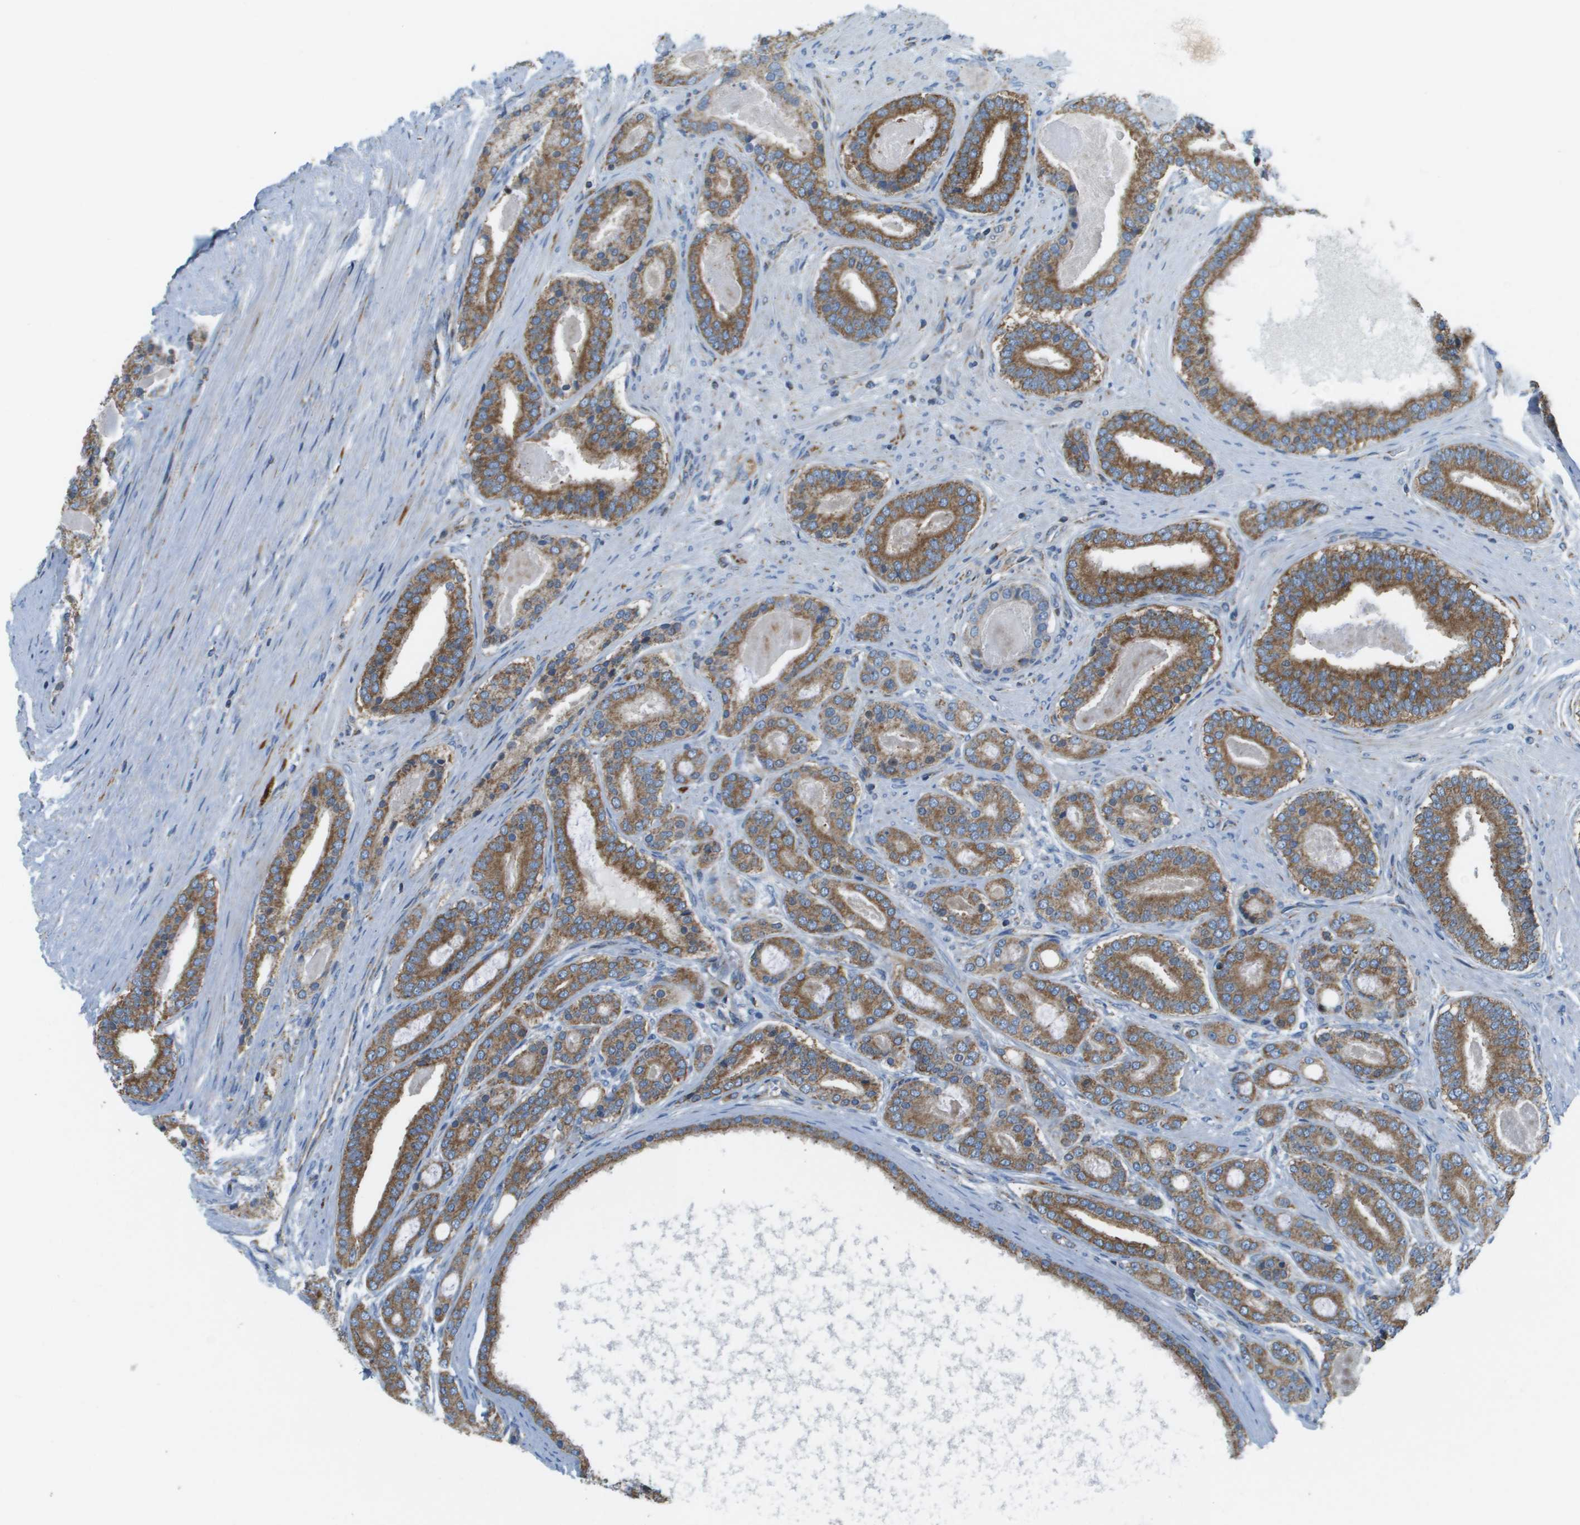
{"staining": {"intensity": "strong", "quantity": ">75%", "location": "cytoplasmic/membranous"}, "tissue": "prostate cancer", "cell_type": "Tumor cells", "image_type": "cancer", "snomed": [{"axis": "morphology", "description": "Adenocarcinoma, High grade"}, {"axis": "topography", "description": "Prostate"}], "caption": "Prostate adenocarcinoma (high-grade) stained with immunohistochemistry displays strong cytoplasmic/membranous staining in about >75% of tumor cells.", "gene": "TAOK3", "patient": {"sex": "male", "age": 60}}